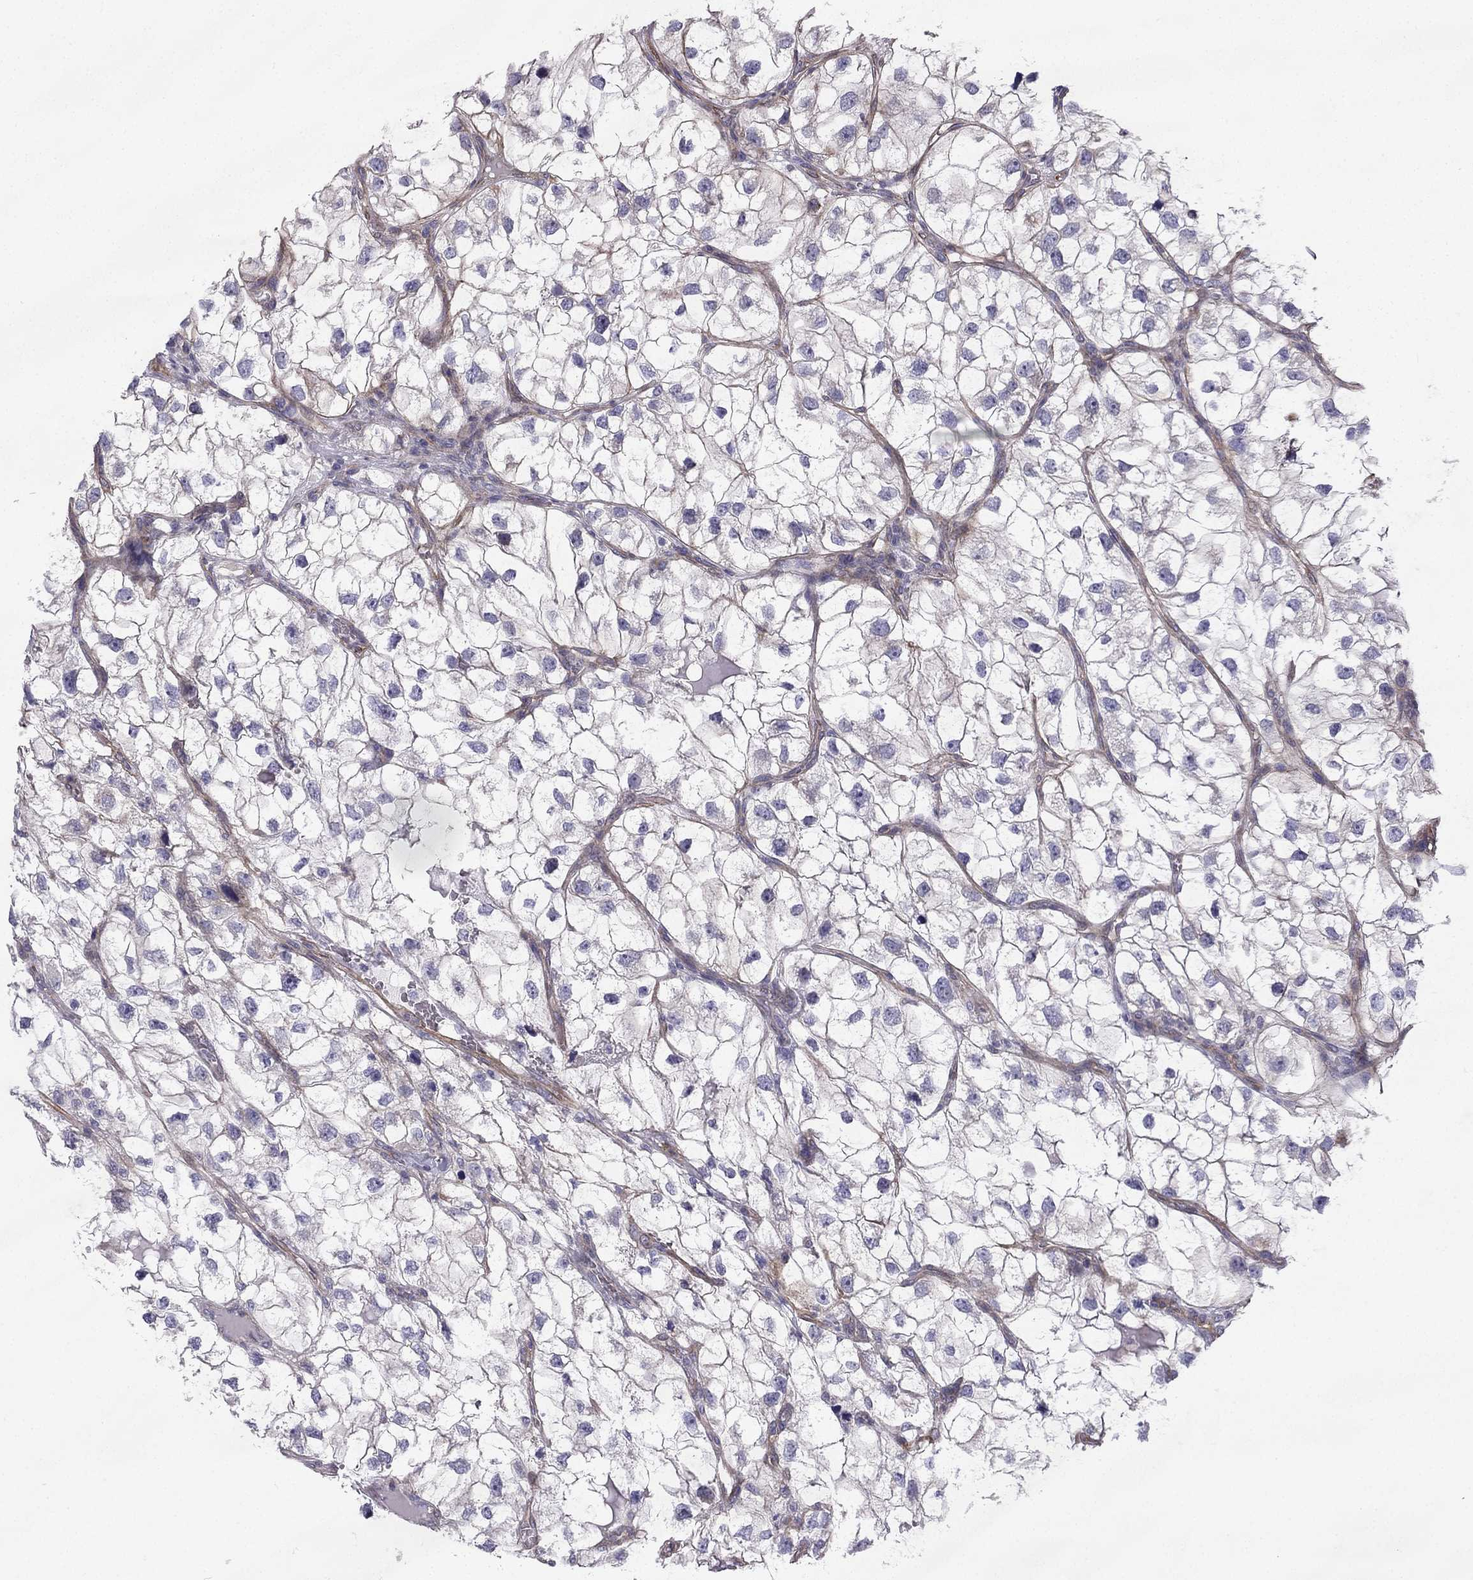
{"staining": {"intensity": "negative", "quantity": "none", "location": "none"}, "tissue": "renal cancer", "cell_type": "Tumor cells", "image_type": "cancer", "snomed": [{"axis": "morphology", "description": "Adenocarcinoma, NOS"}, {"axis": "topography", "description": "Kidney"}], "caption": "Tumor cells show no significant staining in adenocarcinoma (renal).", "gene": "ENOX1", "patient": {"sex": "male", "age": 59}}